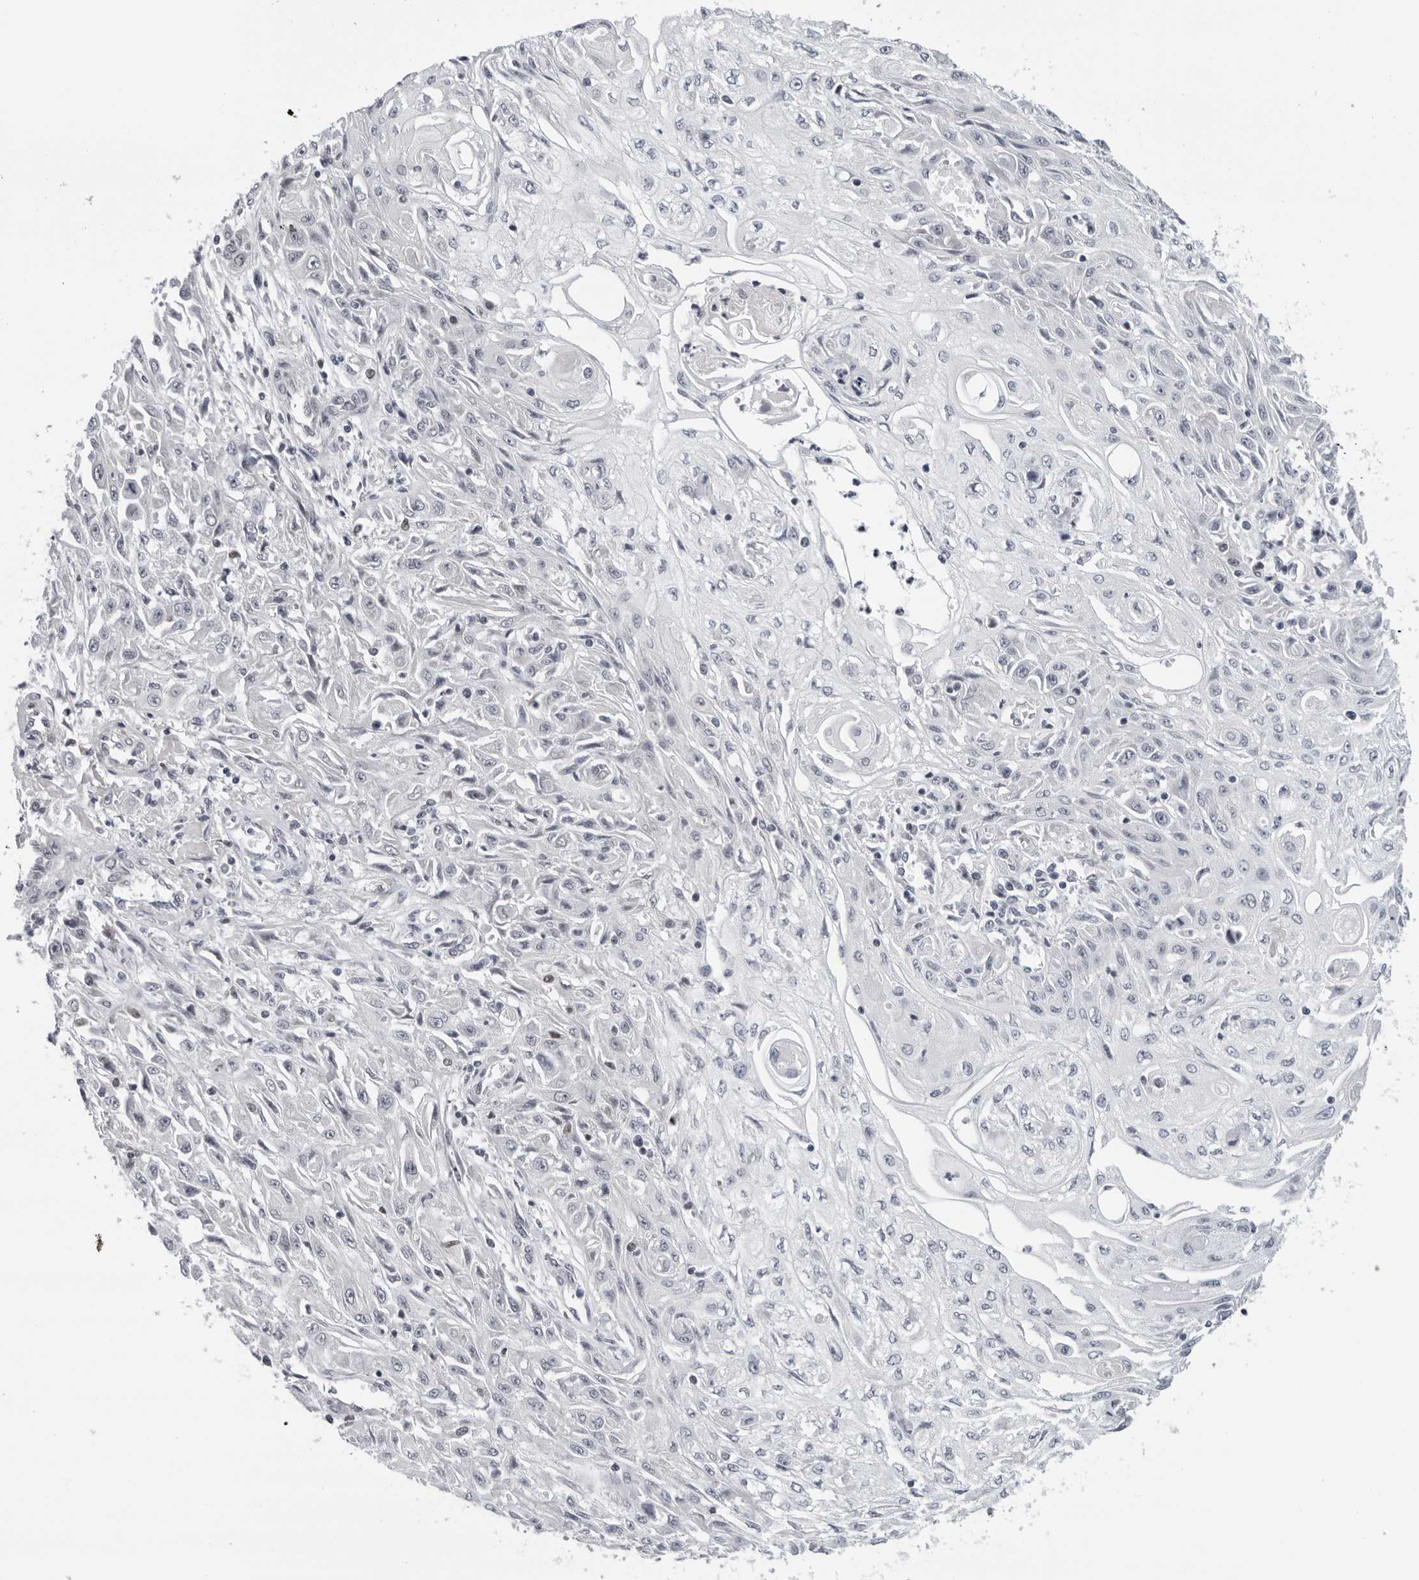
{"staining": {"intensity": "negative", "quantity": "none", "location": "none"}, "tissue": "skin cancer", "cell_type": "Tumor cells", "image_type": "cancer", "snomed": [{"axis": "morphology", "description": "Squamous cell carcinoma, NOS"}, {"axis": "morphology", "description": "Squamous cell carcinoma, metastatic, NOS"}, {"axis": "topography", "description": "Skin"}, {"axis": "topography", "description": "Lymph node"}], "caption": "Immunohistochemistry micrograph of neoplastic tissue: human skin metastatic squamous cell carcinoma stained with DAB reveals no significant protein expression in tumor cells.", "gene": "CPT2", "patient": {"sex": "male", "age": 75}}